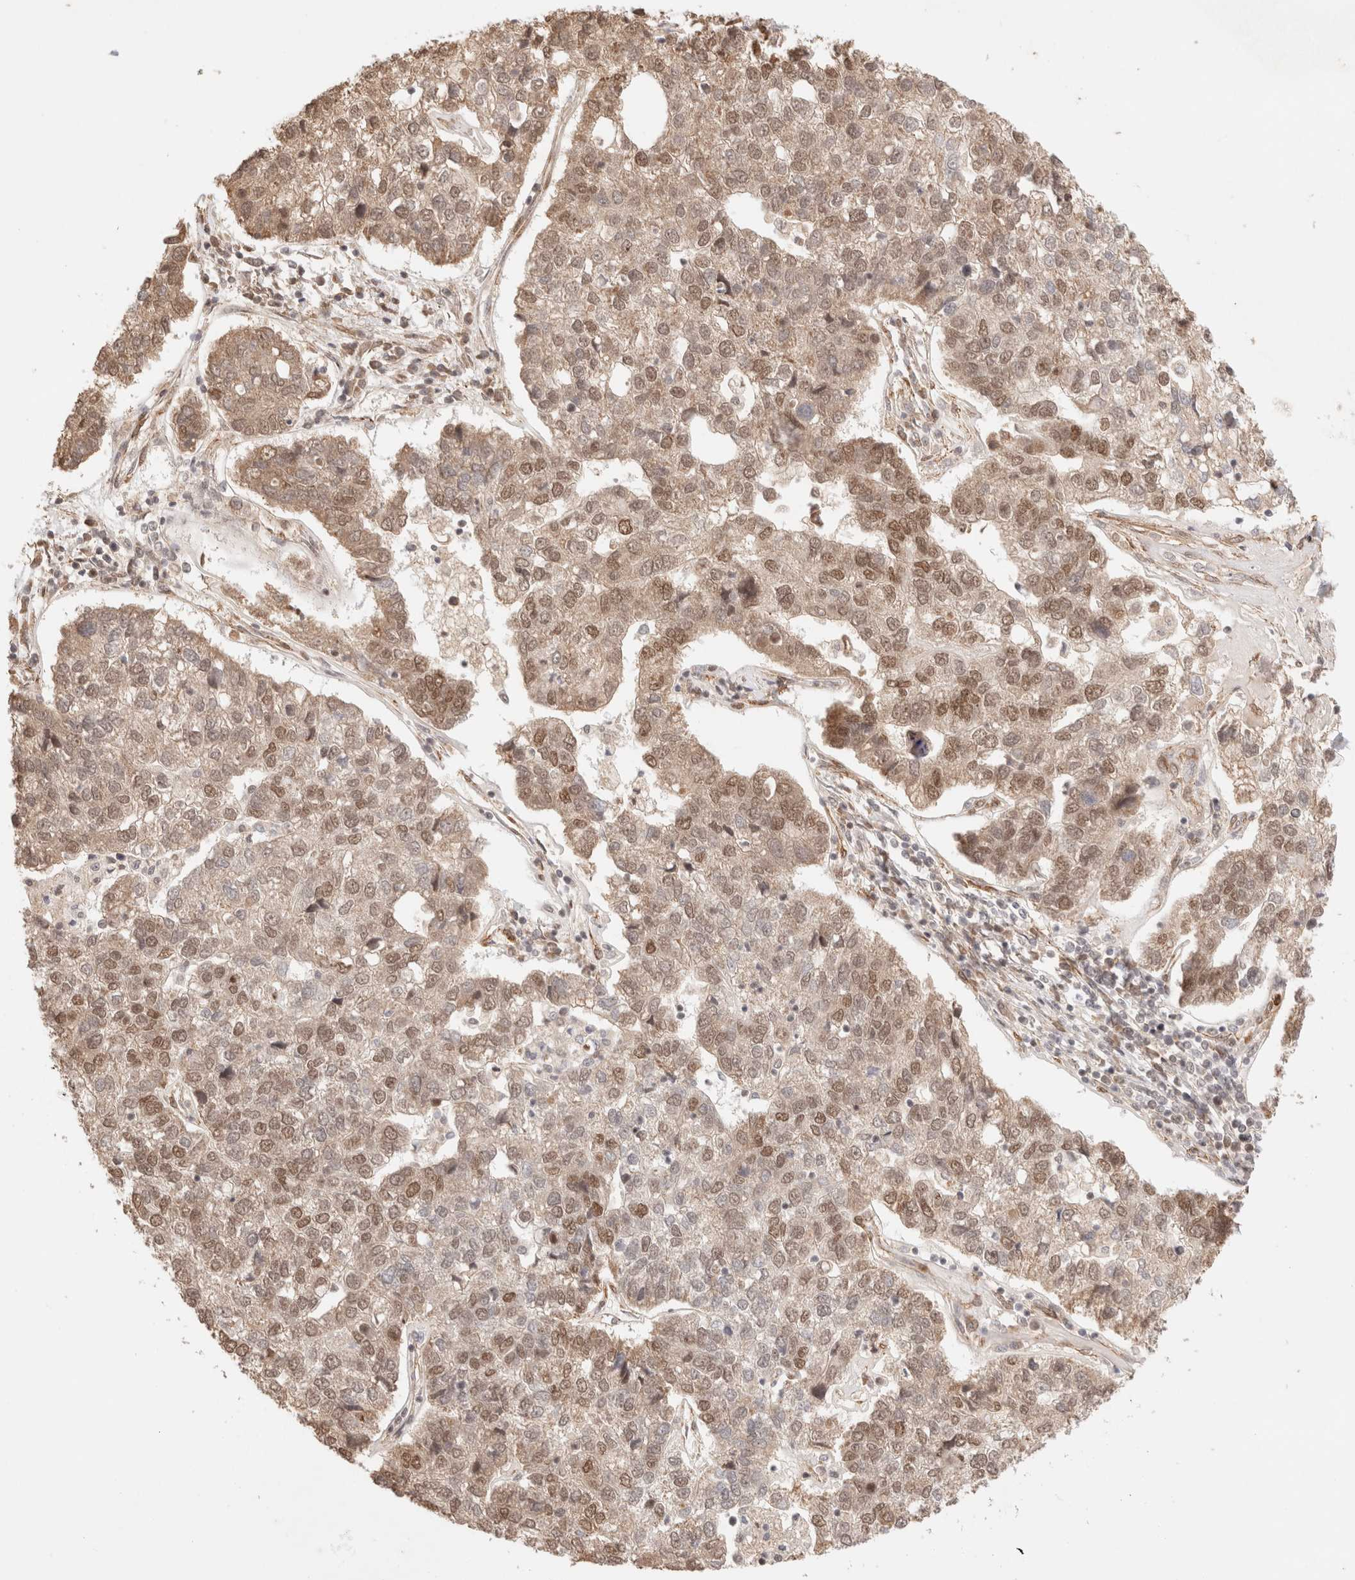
{"staining": {"intensity": "strong", "quantity": "25%-75%", "location": "cytoplasmic/membranous,nuclear"}, "tissue": "pancreatic cancer", "cell_type": "Tumor cells", "image_type": "cancer", "snomed": [{"axis": "morphology", "description": "Adenocarcinoma, NOS"}, {"axis": "topography", "description": "Pancreas"}], "caption": "Protein staining of adenocarcinoma (pancreatic) tissue reveals strong cytoplasmic/membranous and nuclear positivity in about 25%-75% of tumor cells. (brown staining indicates protein expression, while blue staining denotes nuclei).", "gene": "BRPF3", "patient": {"sex": "female", "age": 61}}